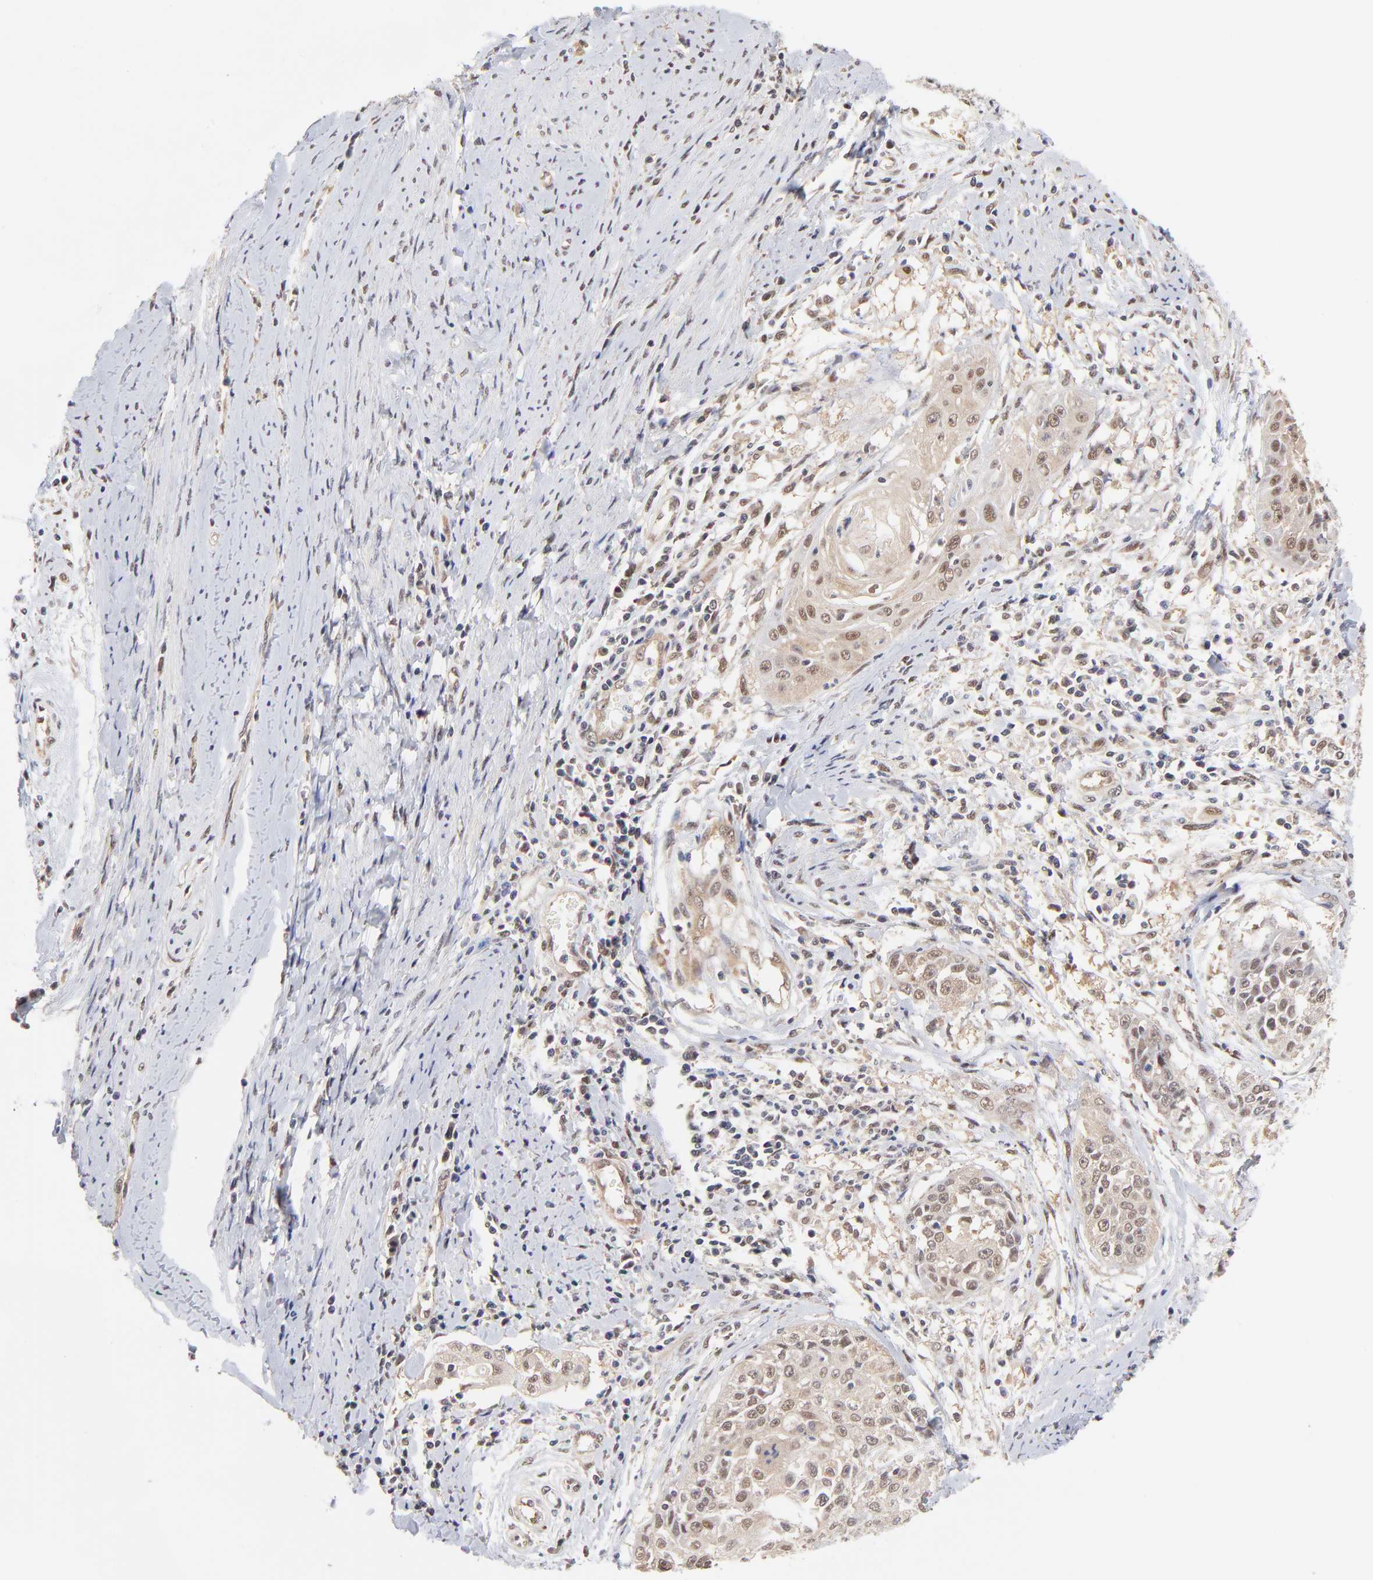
{"staining": {"intensity": "weak", "quantity": "<25%", "location": "cytoplasmic/membranous,nuclear"}, "tissue": "cervical cancer", "cell_type": "Tumor cells", "image_type": "cancer", "snomed": [{"axis": "morphology", "description": "Squamous cell carcinoma, NOS"}, {"axis": "topography", "description": "Cervix"}], "caption": "Immunohistochemistry of human cervical cancer shows no expression in tumor cells. Brightfield microscopy of immunohistochemistry stained with DAB (brown) and hematoxylin (blue), captured at high magnification.", "gene": "PSMC4", "patient": {"sex": "female", "age": 64}}